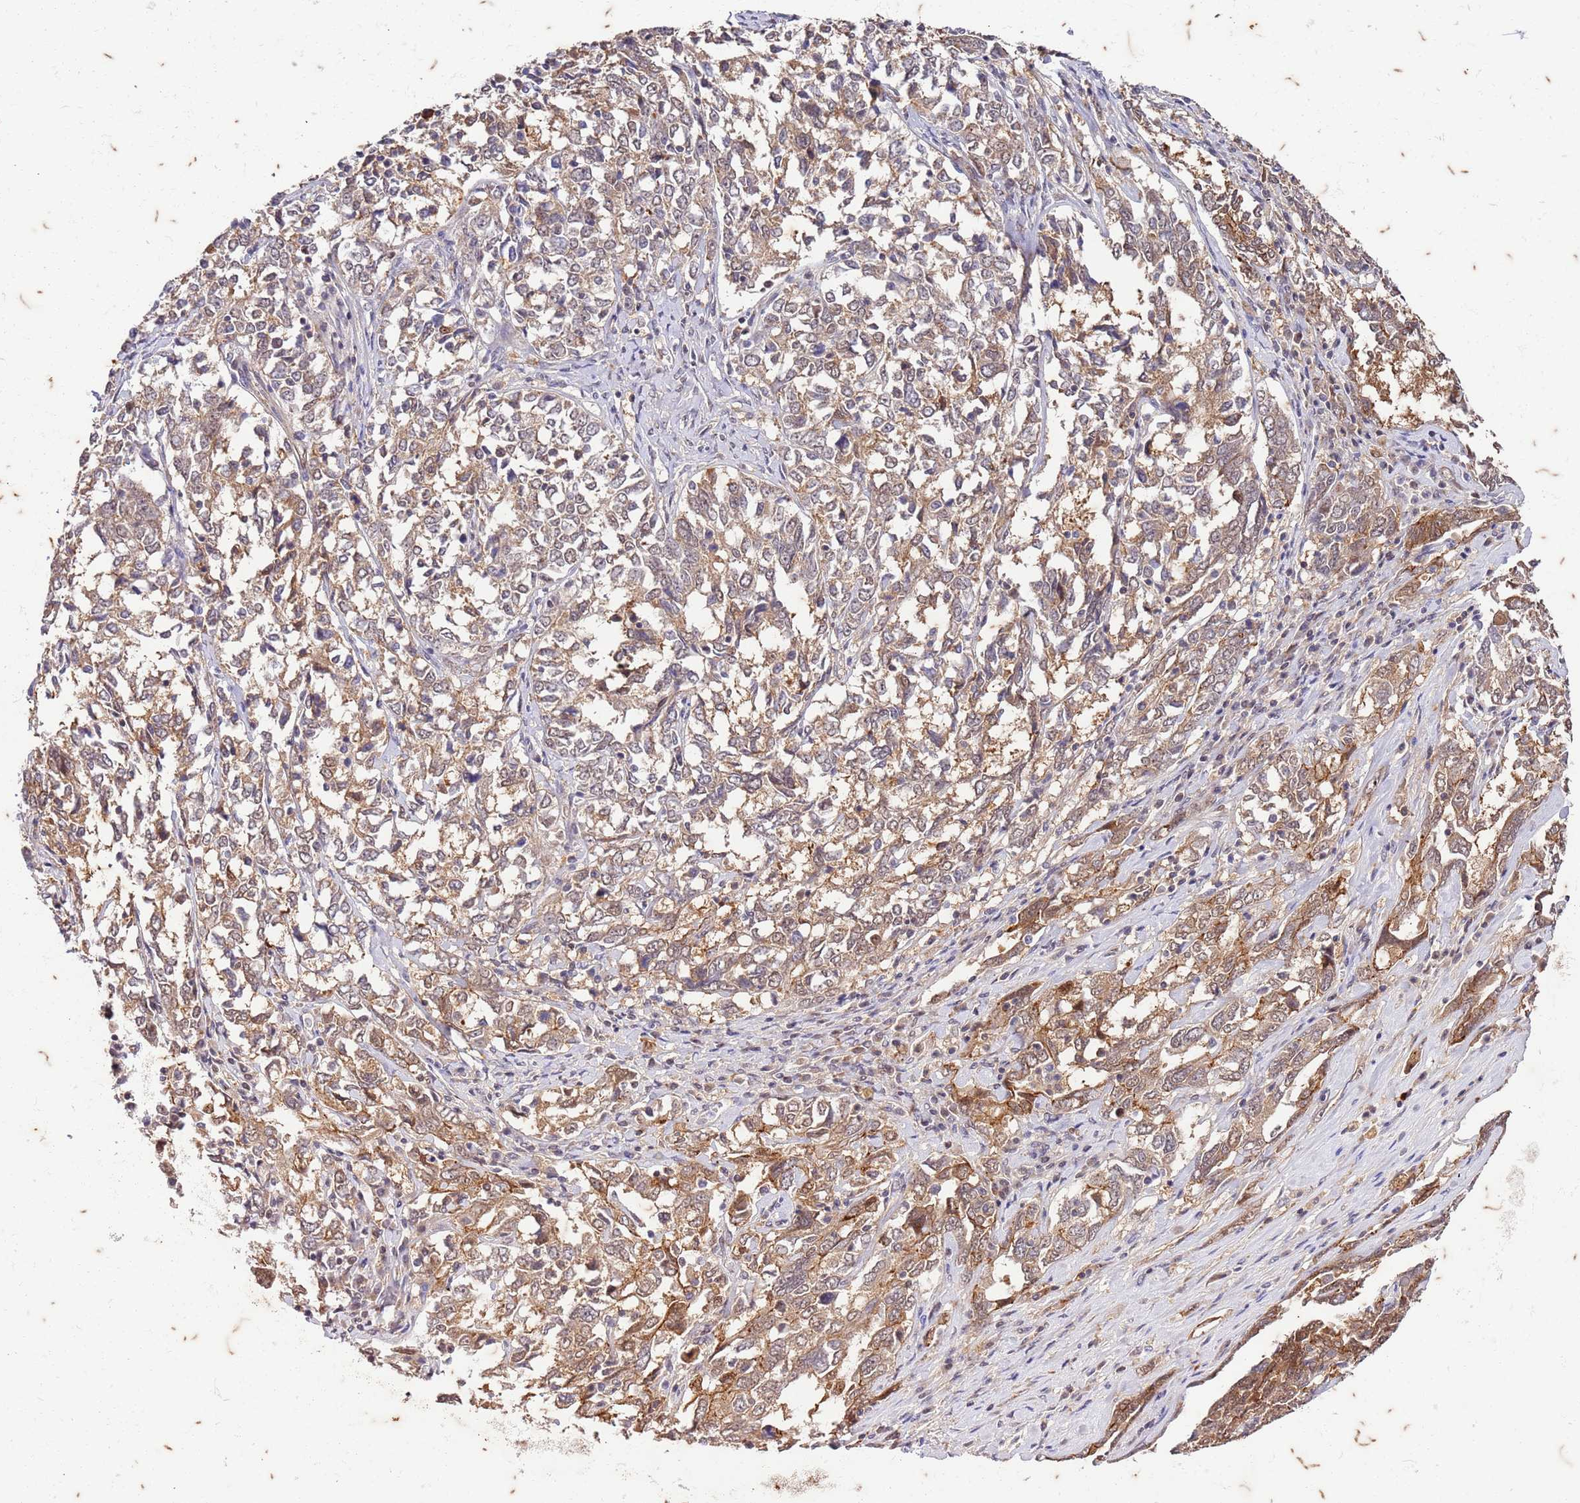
{"staining": {"intensity": "moderate", "quantity": "25%-75%", "location": "cytoplasmic/membranous,nuclear"}, "tissue": "ovarian cancer", "cell_type": "Tumor cells", "image_type": "cancer", "snomed": [{"axis": "morphology", "description": "Carcinoma, endometroid"}, {"axis": "topography", "description": "Ovary"}], "caption": "Approximately 25%-75% of tumor cells in ovarian cancer reveal moderate cytoplasmic/membranous and nuclear protein positivity as visualized by brown immunohistochemical staining.", "gene": "RAPGEF3", "patient": {"sex": "female", "age": 62}}